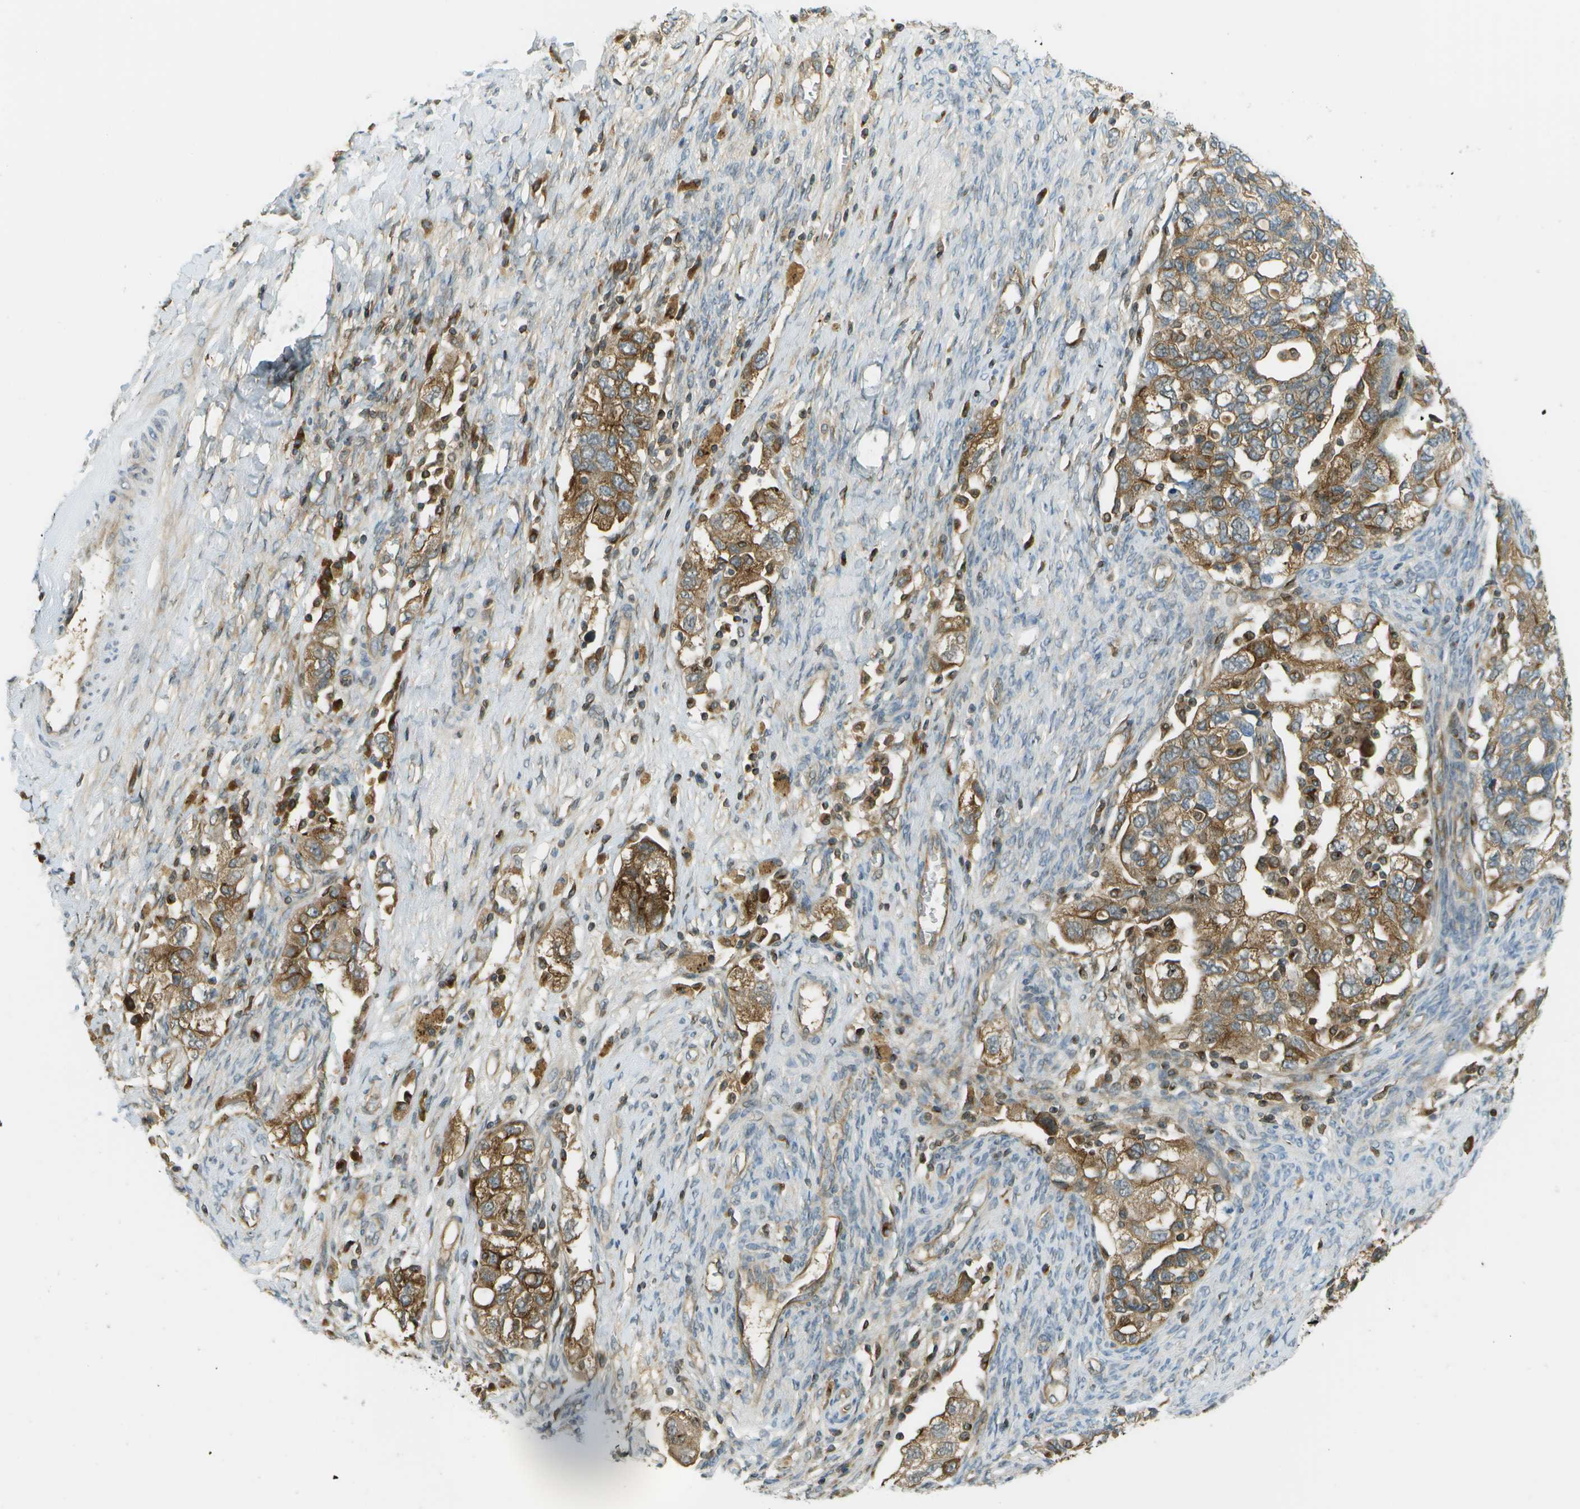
{"staining": {"intensity": "moderate", "quantity": ">75%", "location": "cytoplasmic/membranous"}, "tissue": "ovarian cancer", "cell_type": "Tumor cells", "image_type": "cancer", "snomed": [{"axis": "morphology", "description": "Carcinoma, NOS"}, {"axis": "morphology", "description": "Cystadenocarcinoma, serous, NOS"}, {"axis": "topography", "description": "Ovary"}], "caption": "Immunohistochemistry (IHC) photomicrograph of neoplastic tissue: ovarian cancer (carcinoma) stained using immunohistochemistry (IHC) displays medium levels of moderate protein expression localized specifically in the cytoplasmic/membranous of tumor cells, appearing as a cytoplasmic/membranous brown color.", "gene": "TMTC1", "patient": {"sex": "female", "age": 69}}